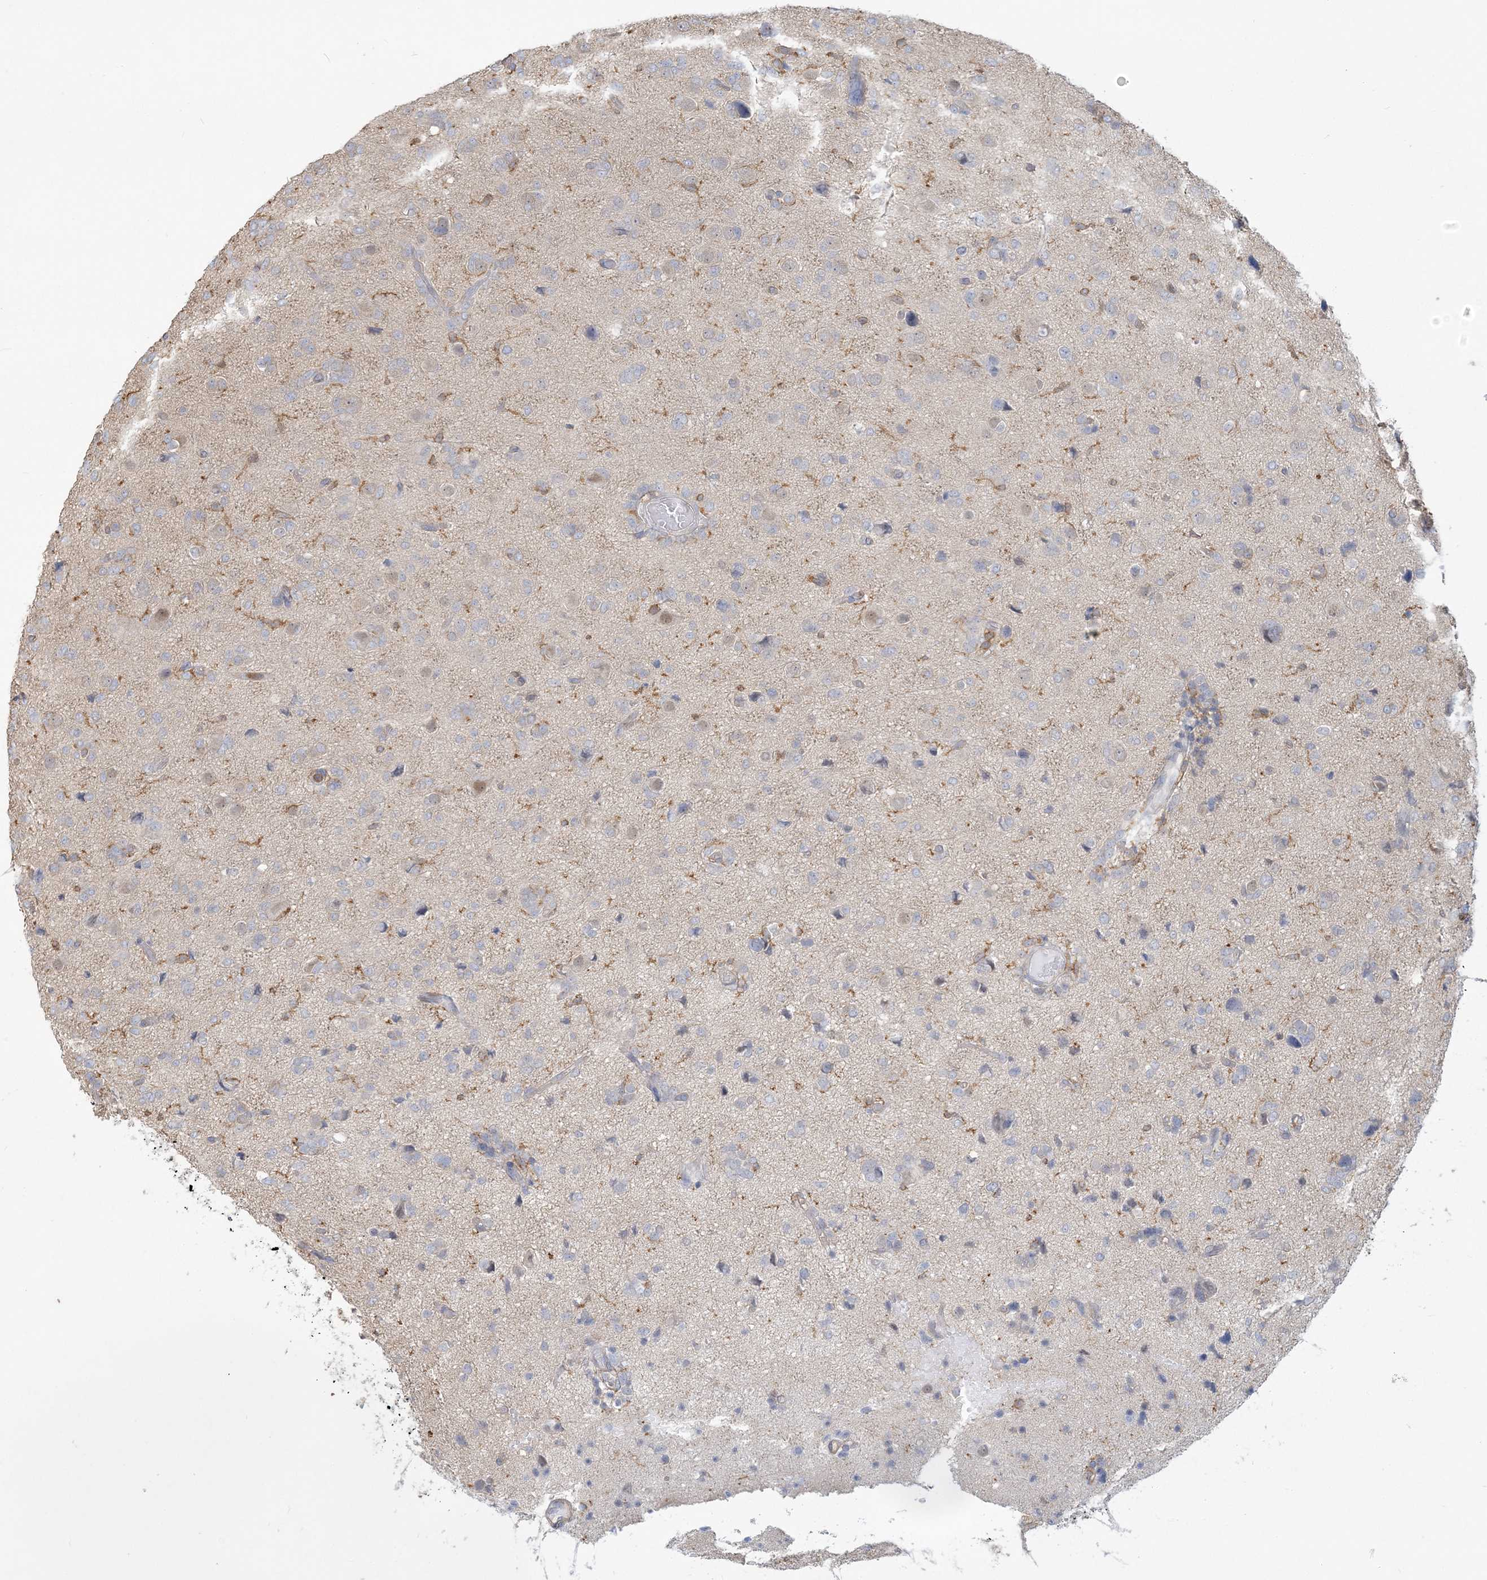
{"staining": {"intensity": "negative", "quantity": "none", "location": "none"}, "tissue": "glioma", "cell_type": "Tumor cells", "image_type": "cancer", "snomed": [{"axis": "morphology", "description": "Glioma, malignant, High grade"}, {"axis": "topography", "description": "Brain"}], "caption": "DAB immunohistochemical staining of human glioma reveals no significant positivity in tumor cells.", "gene": "ANKS1A", "patient": {"sex": "female", "age": 59}}